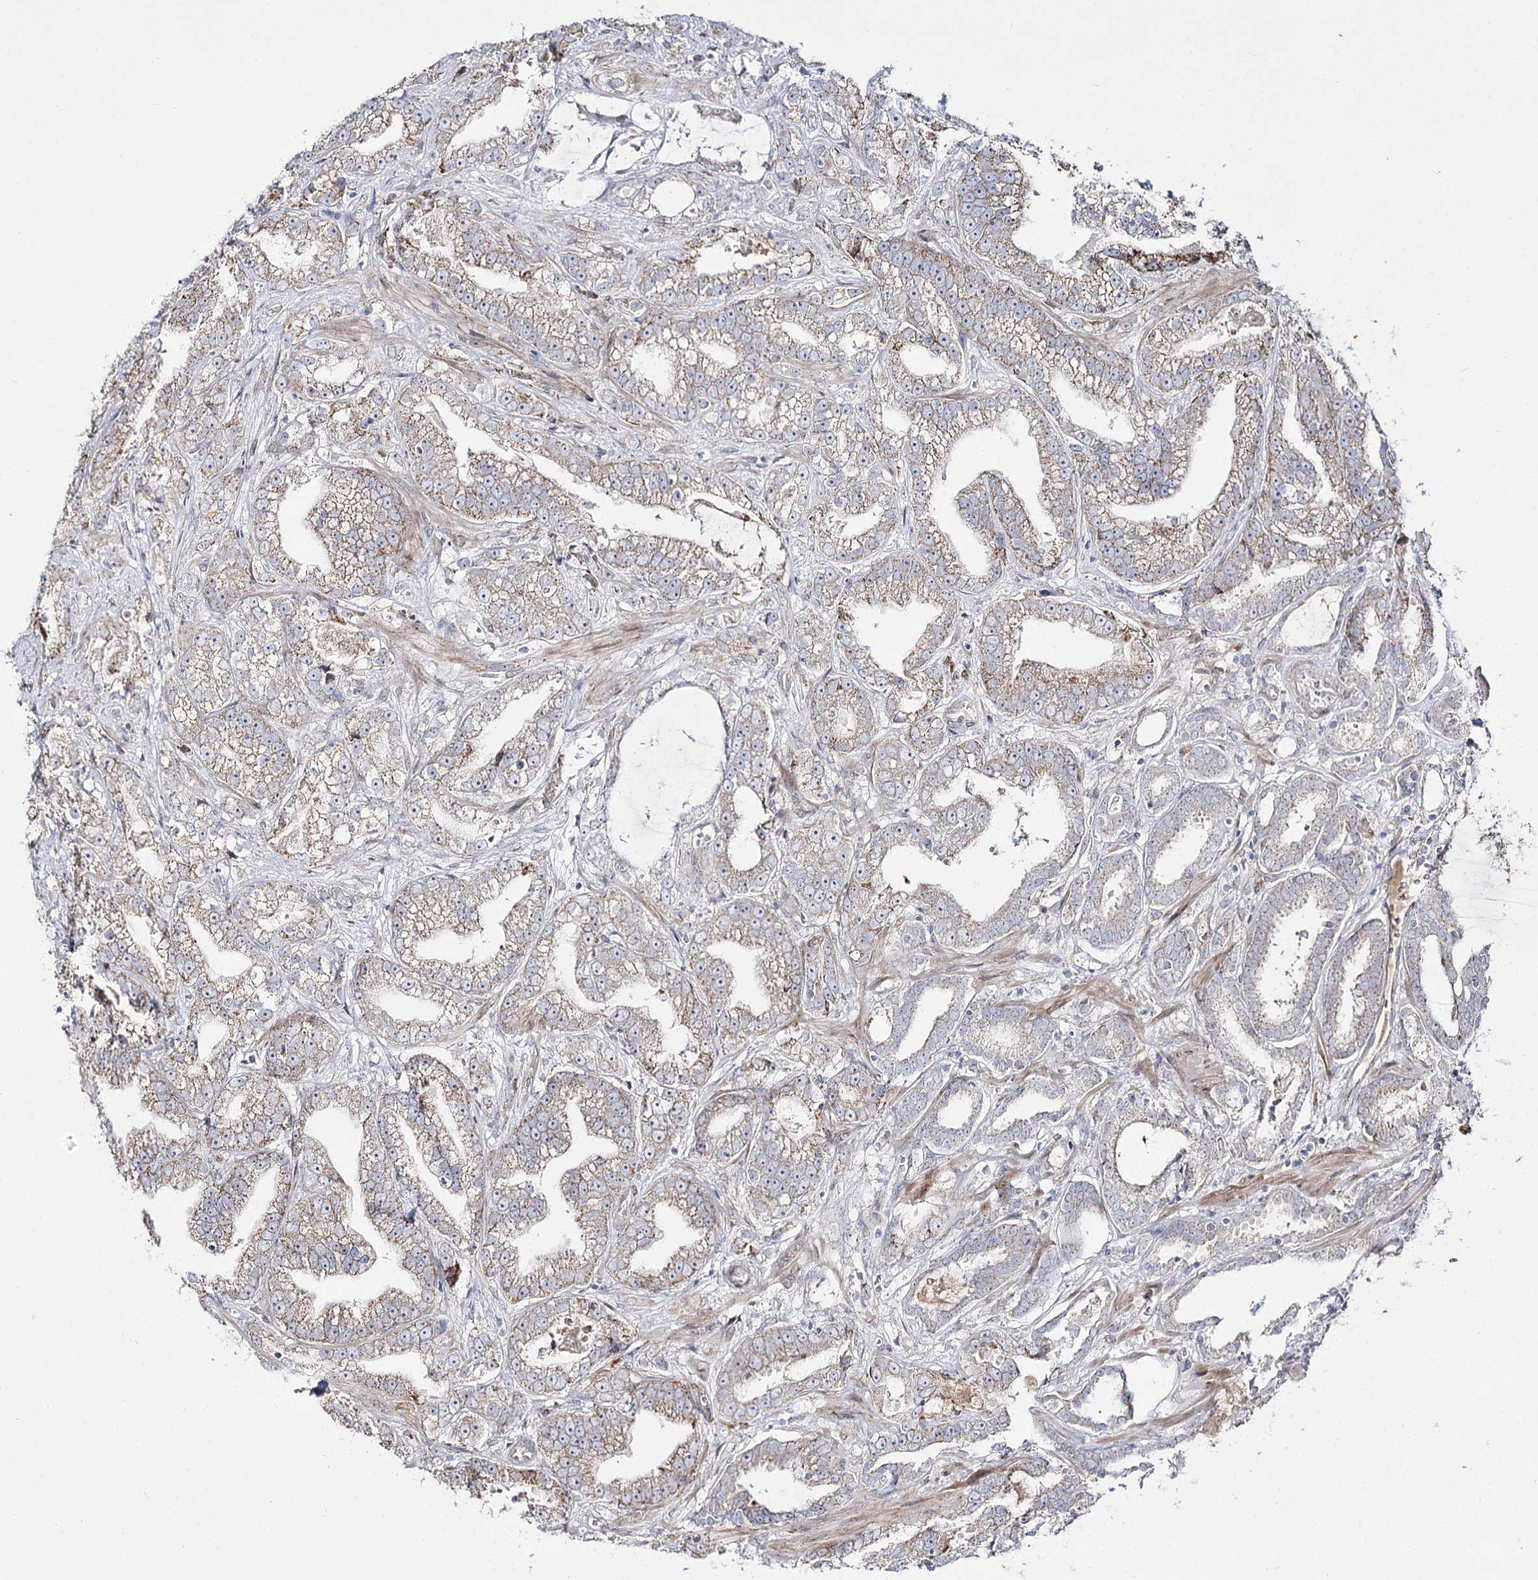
{"staining": {"intensity": "weak", "quantity": "<25%", "location": "cytoplasmic/membranous"}, "tissue": "prostate cancer", "cell_type": "Tumor cells", "image_type": "cancer", "snomed": [{"axis": "morphology", "description": "Adenocarcinoma, High grade"}, {"axis": "topography", "description": "Prostate and seminal vesicle, NOS"}], "caption": "Micrograph shows no protein positivity in tumor cells of prostate cancer tissue. (Brightfield microscopy of DAB IHC at high magnification).", "gene": "C11orf80", "patient": {"sex": "male", "age": 67}}